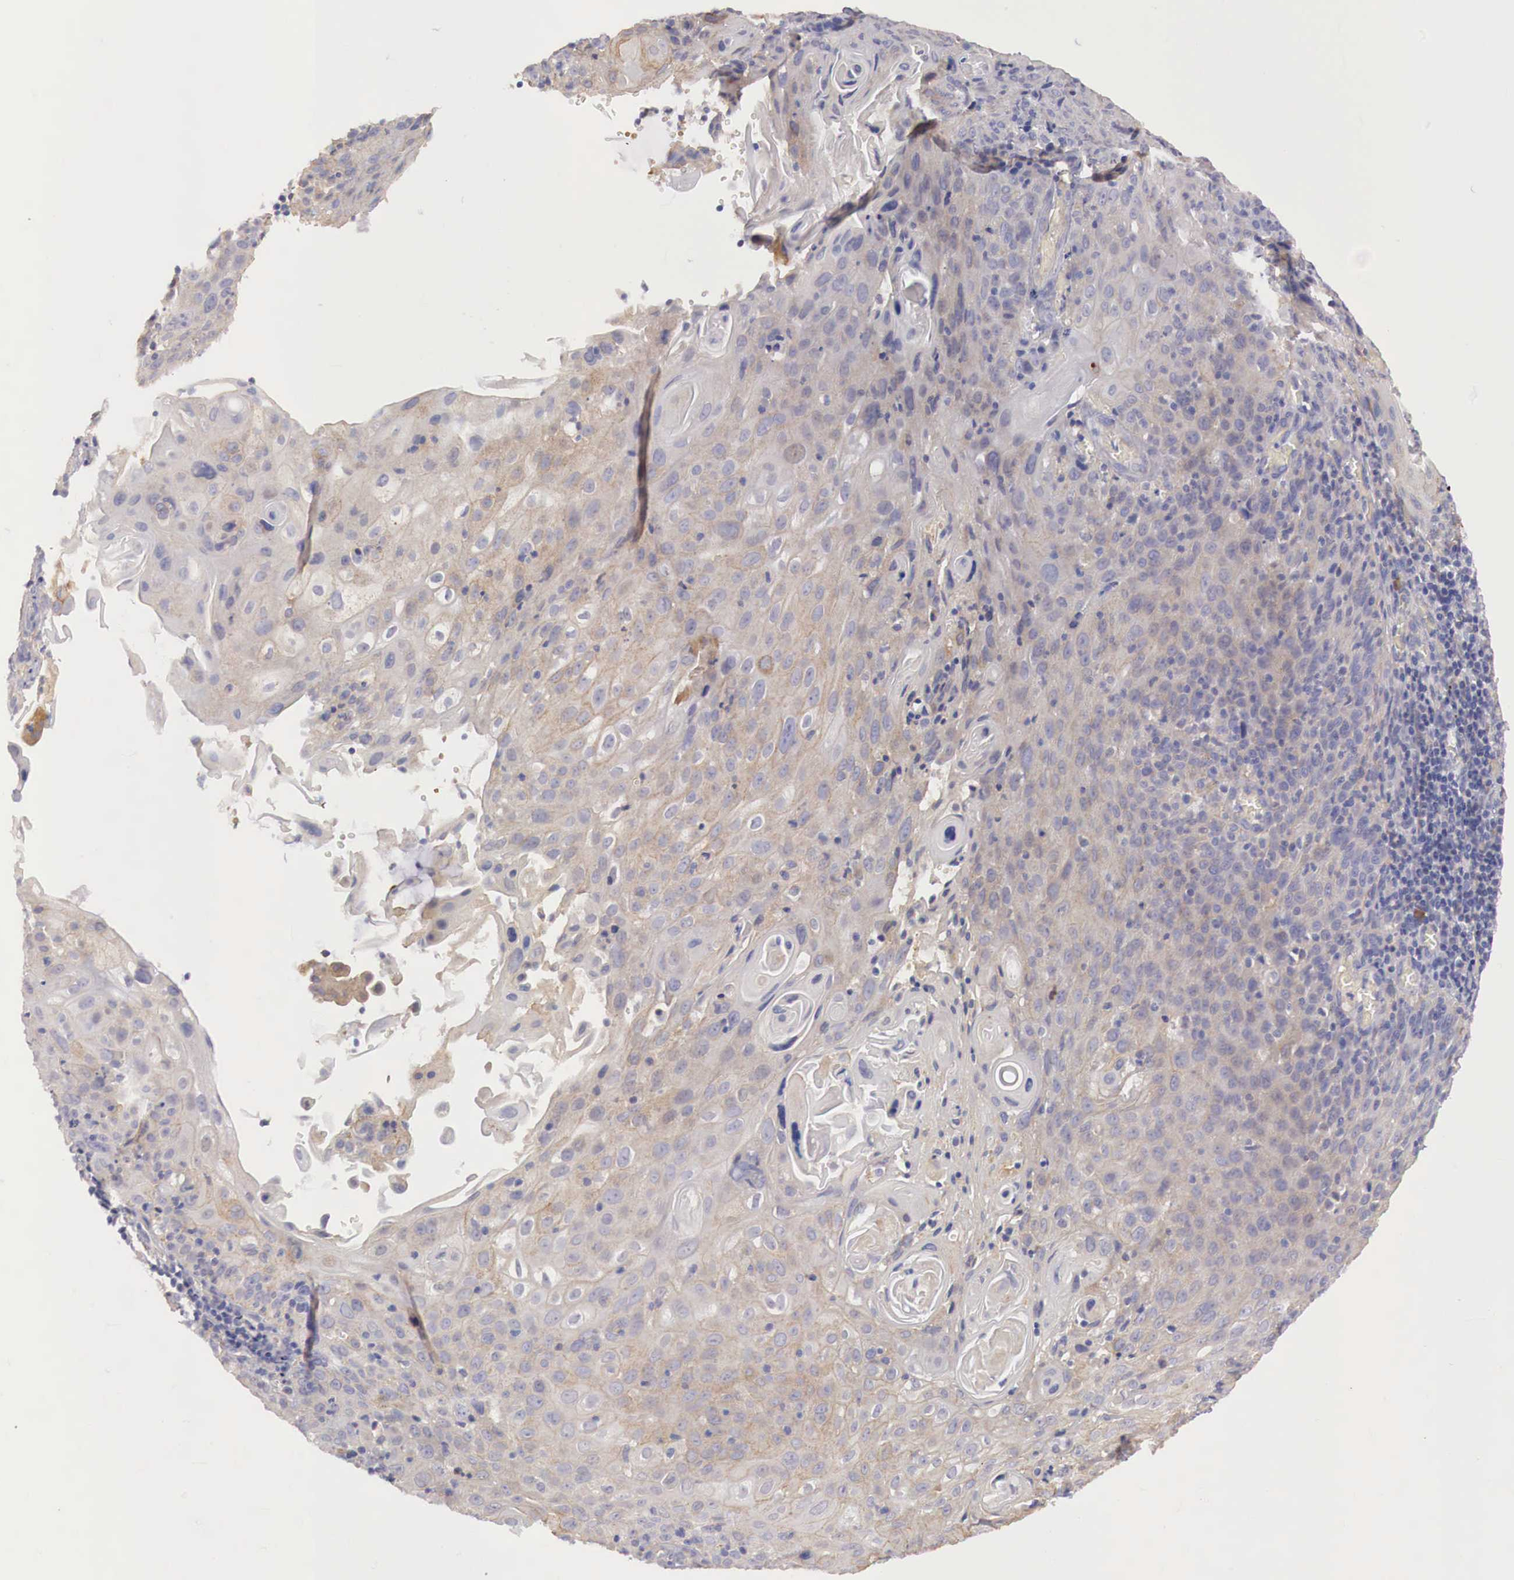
{"staining": {"intensity": "weak", "quantity": ">75%", "location": "cytoplasmic/membranous"}, "tissue": "cervical cancer", "cell_type": "Tumor cells", "image_type": "cancer", "snomed": [{"axis": "morphology", "description": "Squamous cell carcinoma, NOS"}, {"axis": "topography", "description": "Cervix"}], "caption": "This histopathology image reveals IHC staining of cervical cancer (squamous cell carcinoma), with low weak cytoplasmic/membranous positivity in approximately >75% of tumor cells.", "gene": "KLHDC7B", "patient": {"sex": "female", "age": 54}}